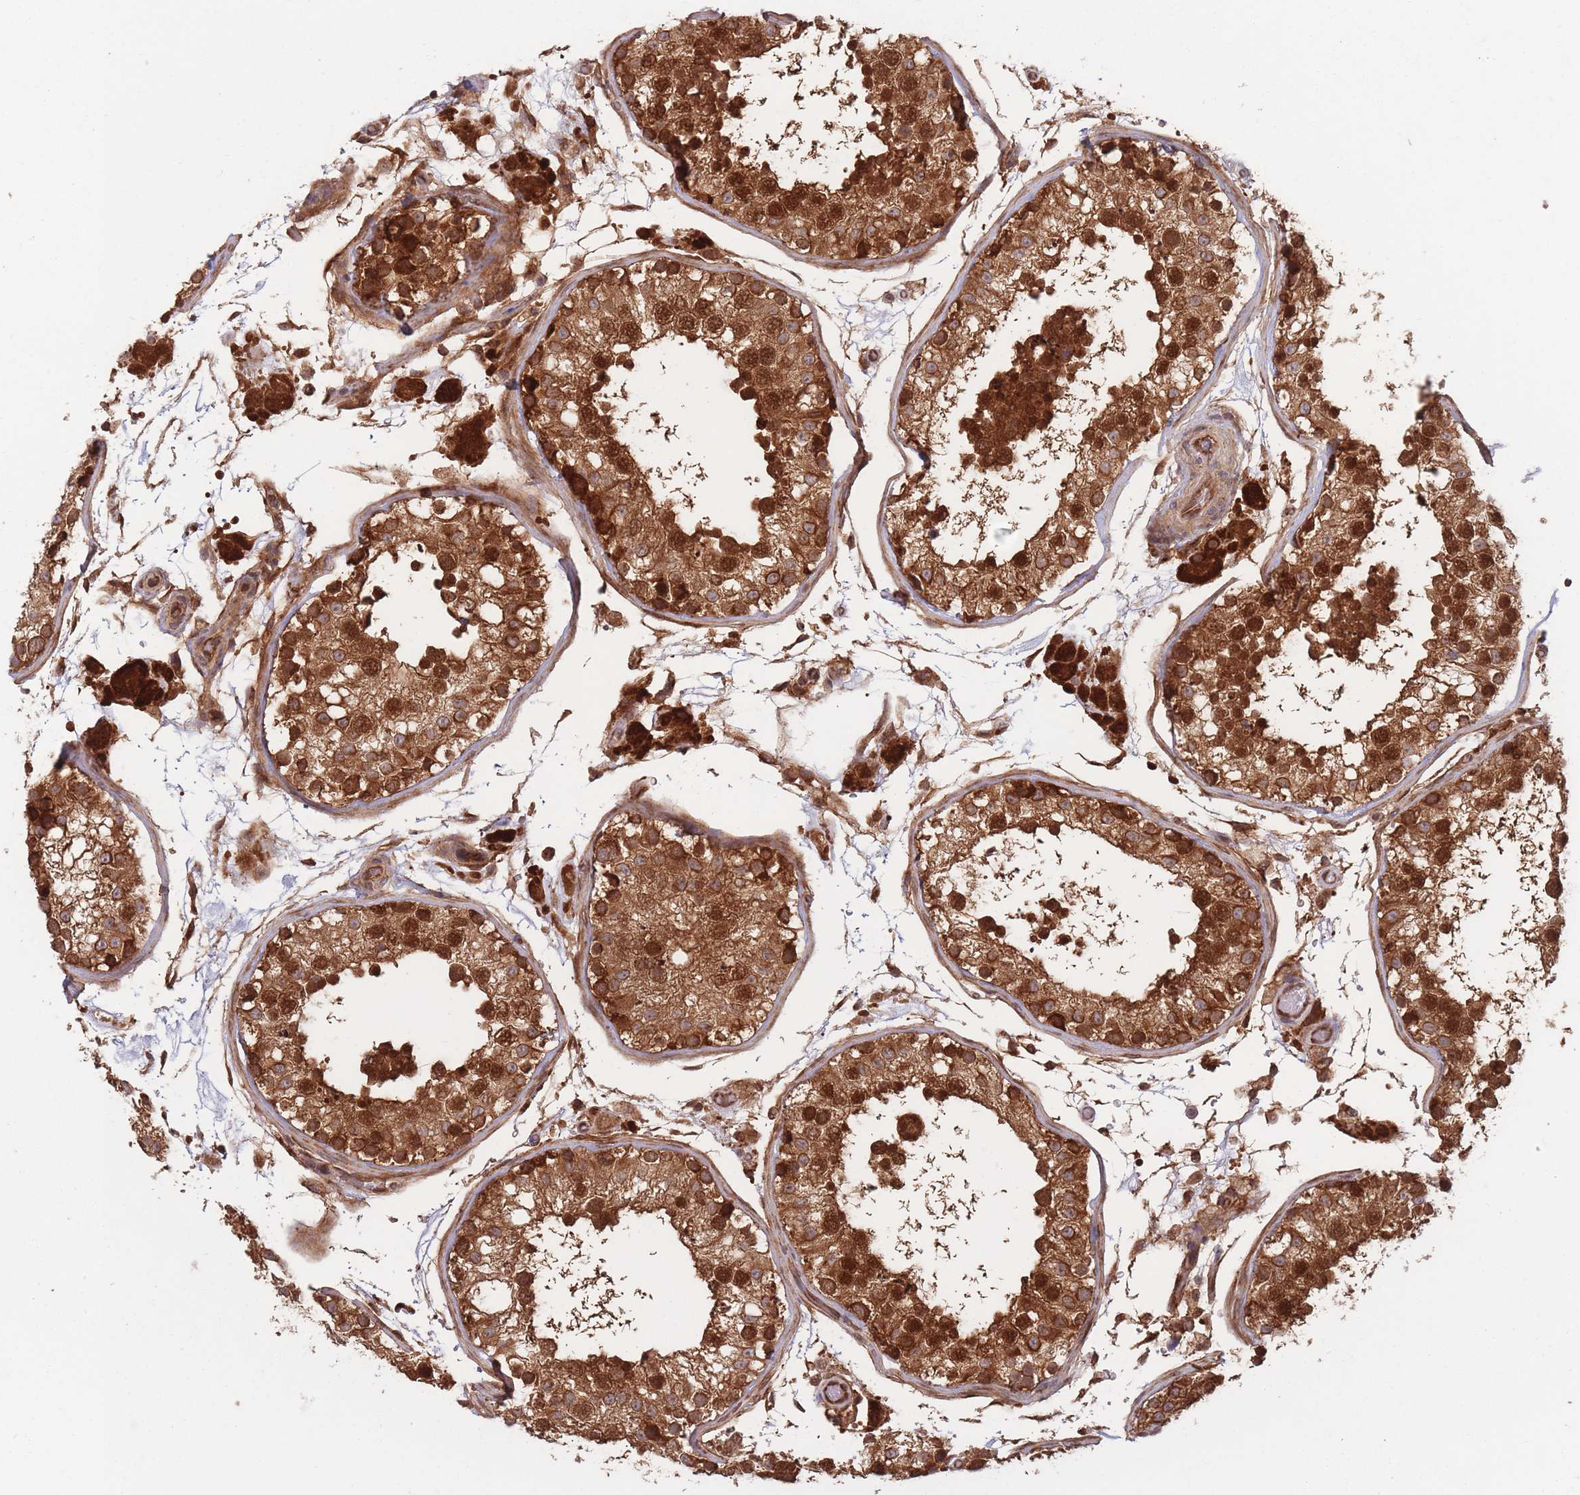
{"staining": {"intensity": "strong", "quantity": ">75%", "location": "cytoplasmic/membranous,nuclear"}, "tissue": "testis", "cell_type": "Cells in seminiferous ducts", "image_type": "normal", "snomed": [{"axis": "morphology", "description": "Normal tissue, NOS"}, {"axis": "topography", "description": "Testis"}], "caption": "Benign testis was stained to show a protein in brown. There is high levels of strong cytoplasmic/membranous,nuclear positivity in about >75% of cells in seminiferous ducts.", "gene": "PODXL2", "patient": {"sex": "male", "age": 26}}